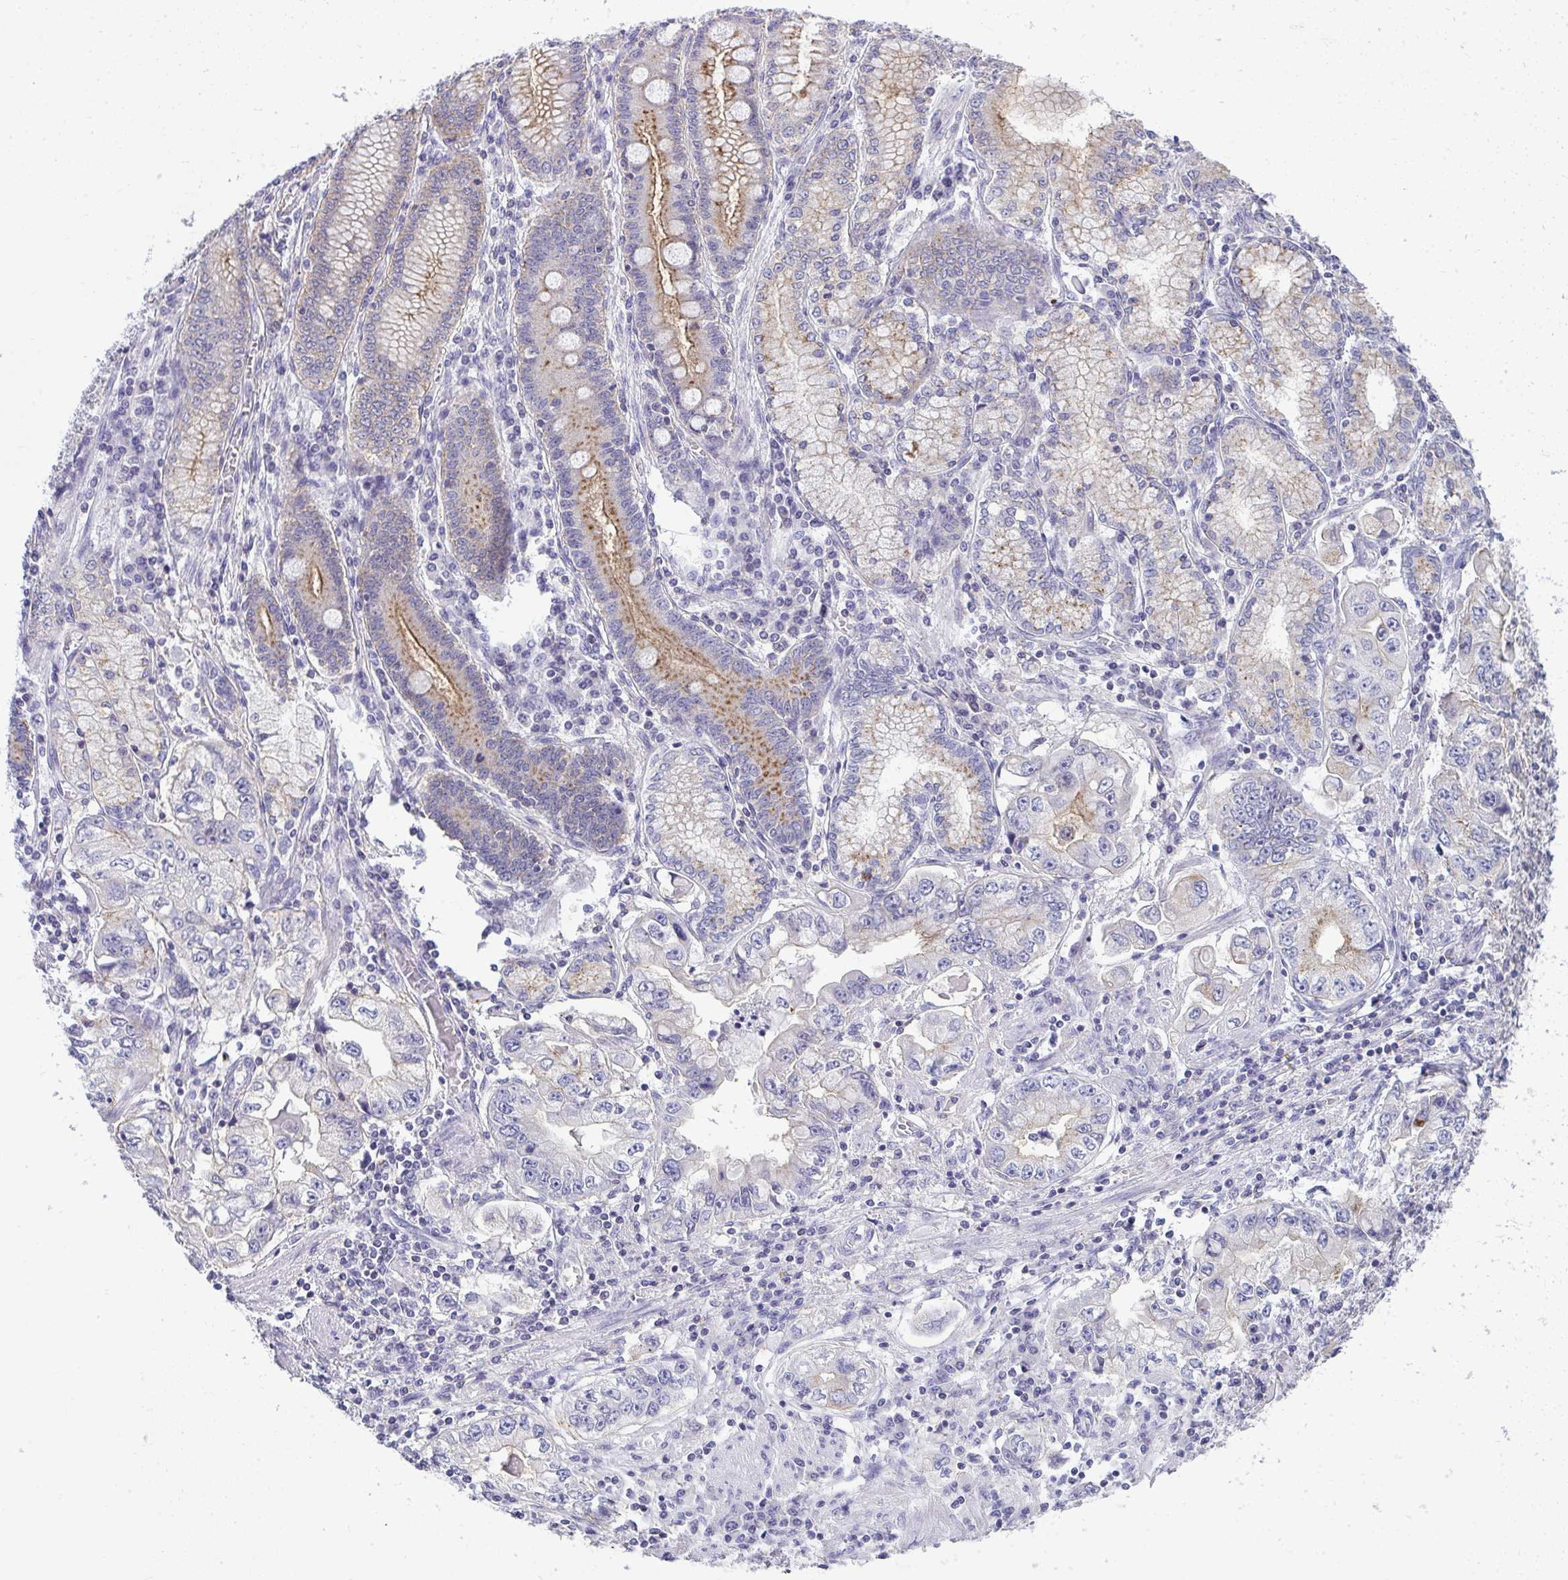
{"staining": {"intensity": "weak", "quantity": "<25%", "location": "cytoplasmic/membranous"}, "tissue": "stomach cancer", "cell_type": "Tumor cells", "image_type": "cancer", "snomed": [{"axis": "morphology", "description": "Adenocarcinoma, NOS"}, {"axis": "topography", "description": "Stomach, lower"}], "caption": "Immunohistochemistry micrograph of neoplastic tissue: human stomach cancer (adenocarcinoma) stained with DAB reveals no significant protein positivity in tumor cells. Brightfield microscopy of immunohistochemistry (IHC) stained with DAB (brown) and hematoxylin (blue), captured at high magnification.", "gene": "VPS4B", "patient": {"sex": "female", "age": 93}}